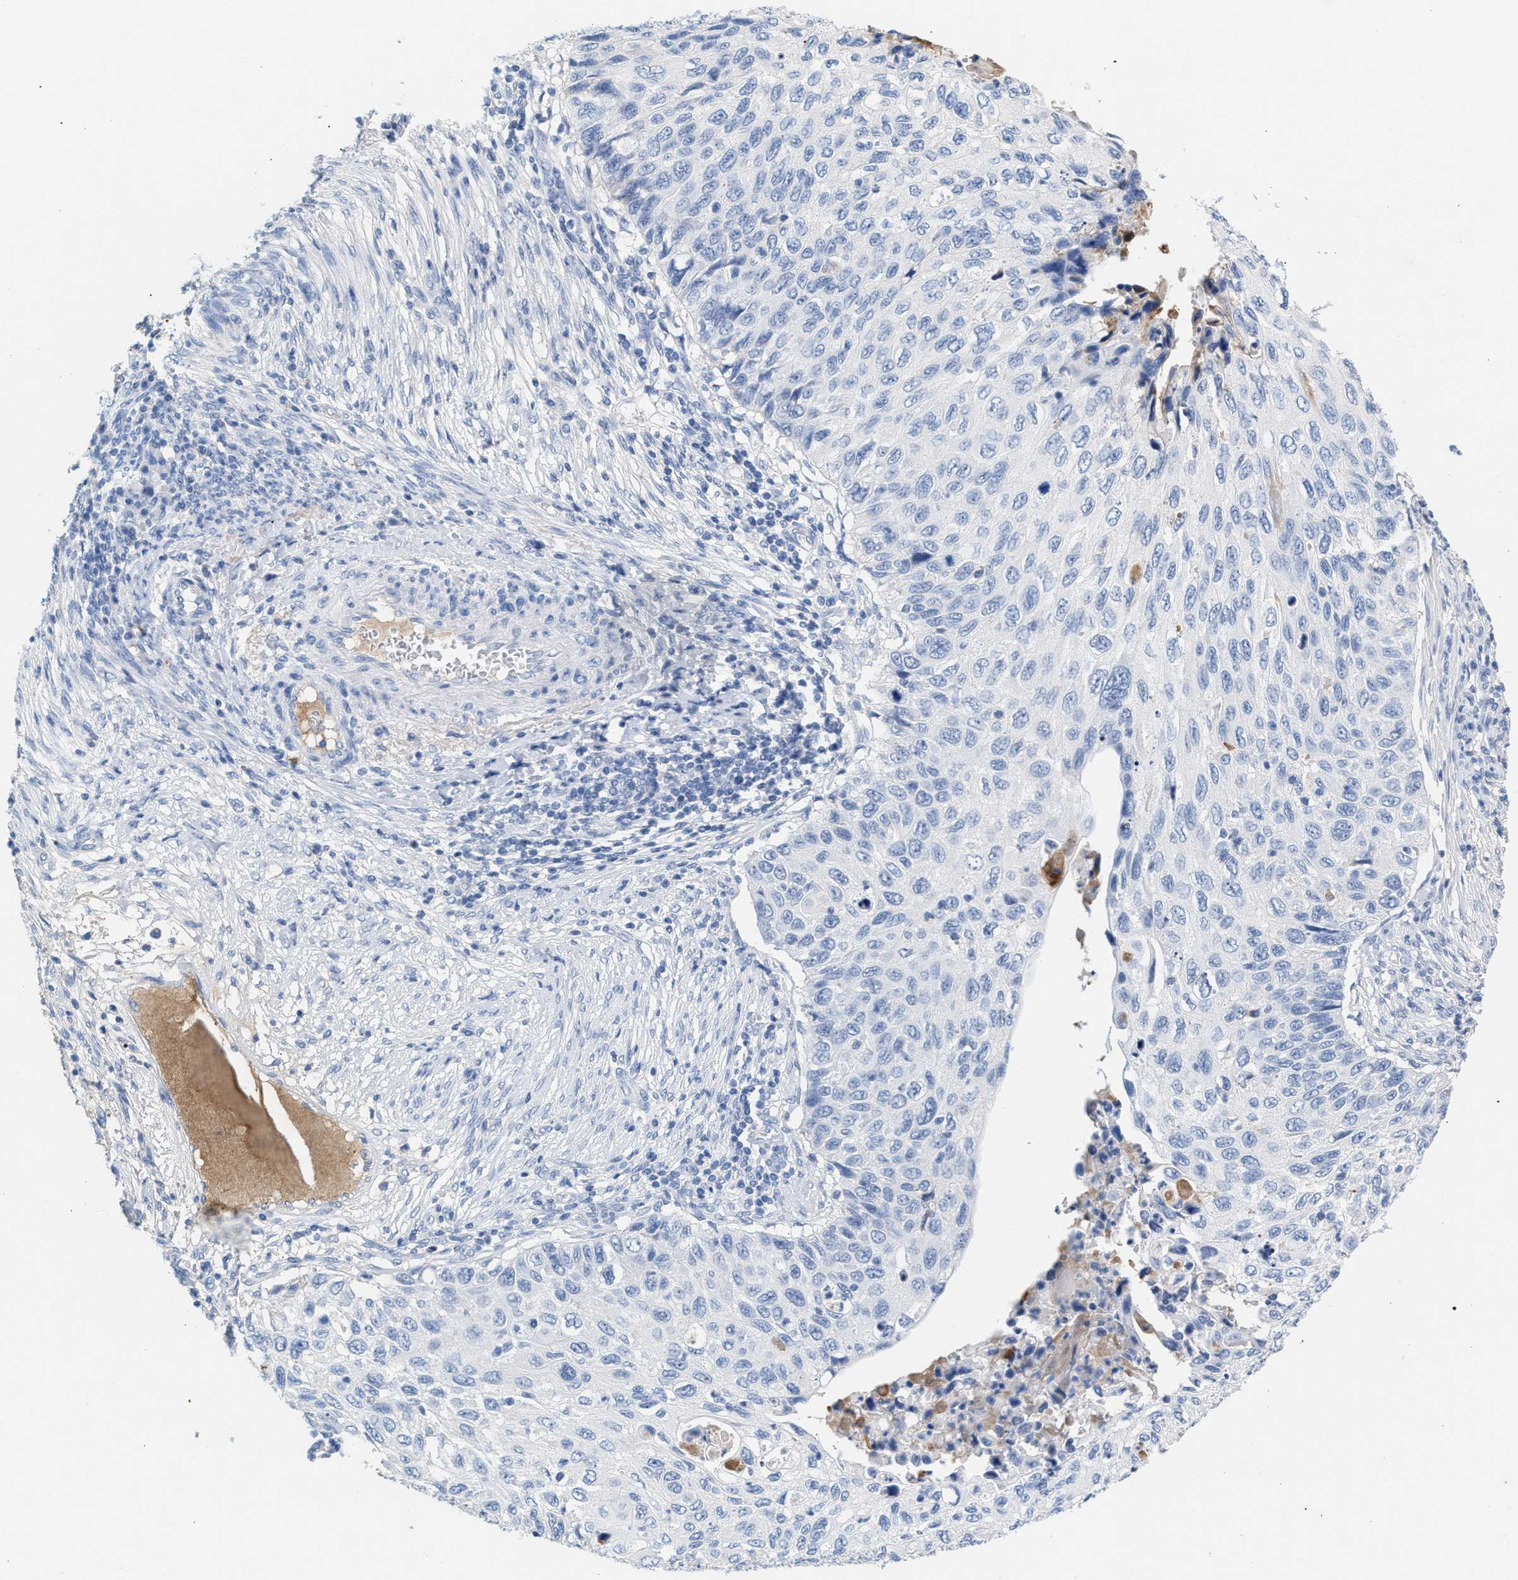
{"staining": {"intensity": "negative", "quantity": "none", "location": "none"}, "tissue": "cervical cancer", "cell_type": "Tumor cells", "image_type": "cancer", "snomed": [{"axis": "morphology", "description": "Squamous cell carcinoma, NOS"}, {"axis": "topography", "description": "Cervix"}], "caption": "IHC image of neoplastic tissue: cervical cancer stained with DAB reveals no significant protein positivity in tumor cells.", "gene": "APOH", "patient": {"sex": "female", "age": 70}}